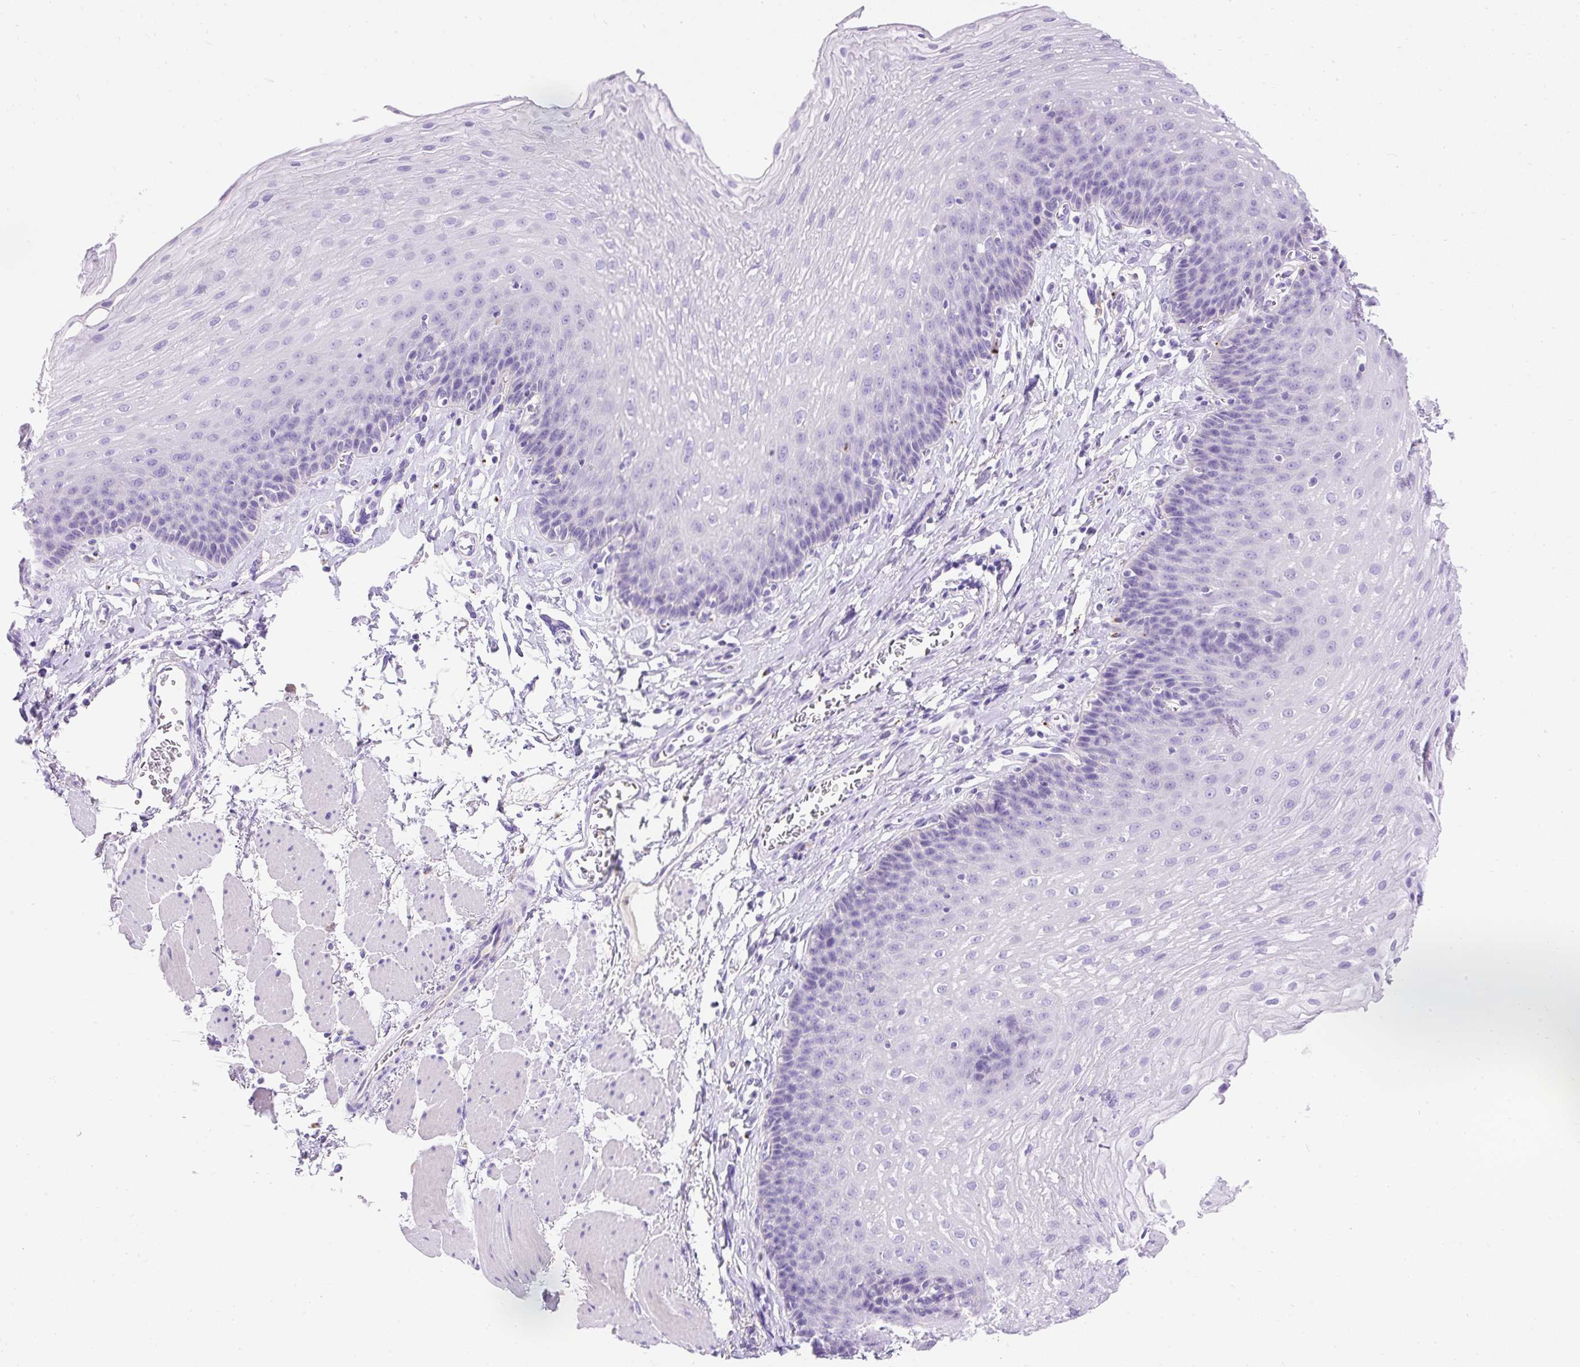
{"staining": {"intensity": "negative", "quantity": "none", "location": "none"}, "tissue": "esophagus", "cell_type": "Squamous epithelial cells", "image_type": "normal", "snomed": [{"axis": "morphology", "description": "Normal tissue, NOS"}, {"axis": "topography", "description": "Esophagus"}], "caption": "DAB immunohistochemical staining of unremarkable esophagus exhibits no significant expression in squamous epithelial cells. Brightfield microscopy of immunohistochemistry stained with DAB (brown) and hematoxylin (blue), captured at high magnification.", "gene": "HEXB", "patient": {"sex": "female", "age": 81}}